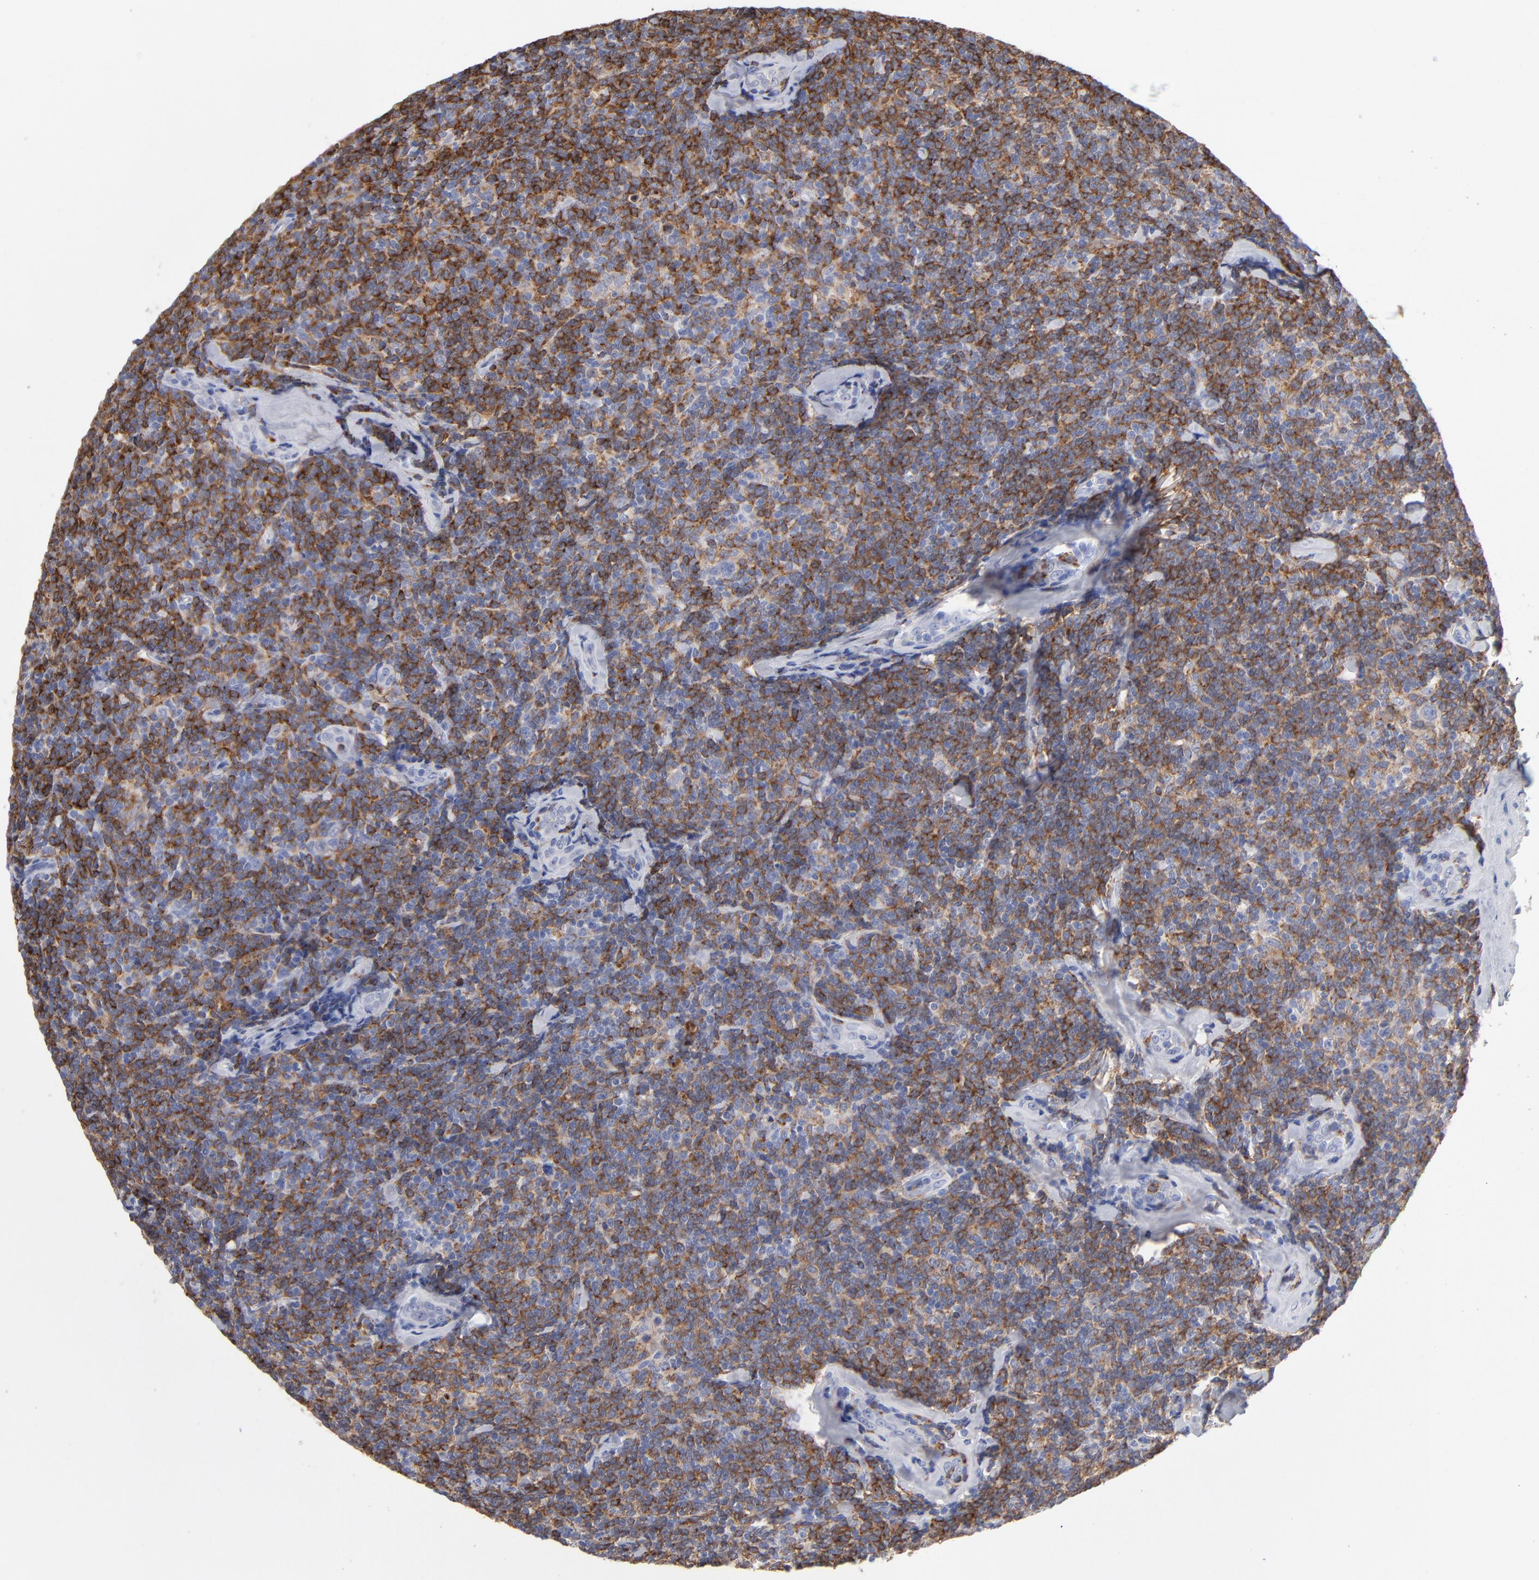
{"staining": {"intensity": "strong", "quantity": ">75%", "location": "cytoplasmic/membranous"}, "tissue": "lymphoma", "cell_type": "Tumor cells", "image_type": "cancer", "snomed": [{"axis": "morphology", "description": "Malignant lymphoma, non-Hodgkin's type, Low grade"}, {"axis": "topography", "description": "Lymph node"}], "caption": "The micrograph demonstrates a brown stain indicating the presence of a protein in the cytoplasmic/membranous of tumor cells in lymphoma.", "gene": "CD180", "patient": {"sex": "female", "age": 56}}